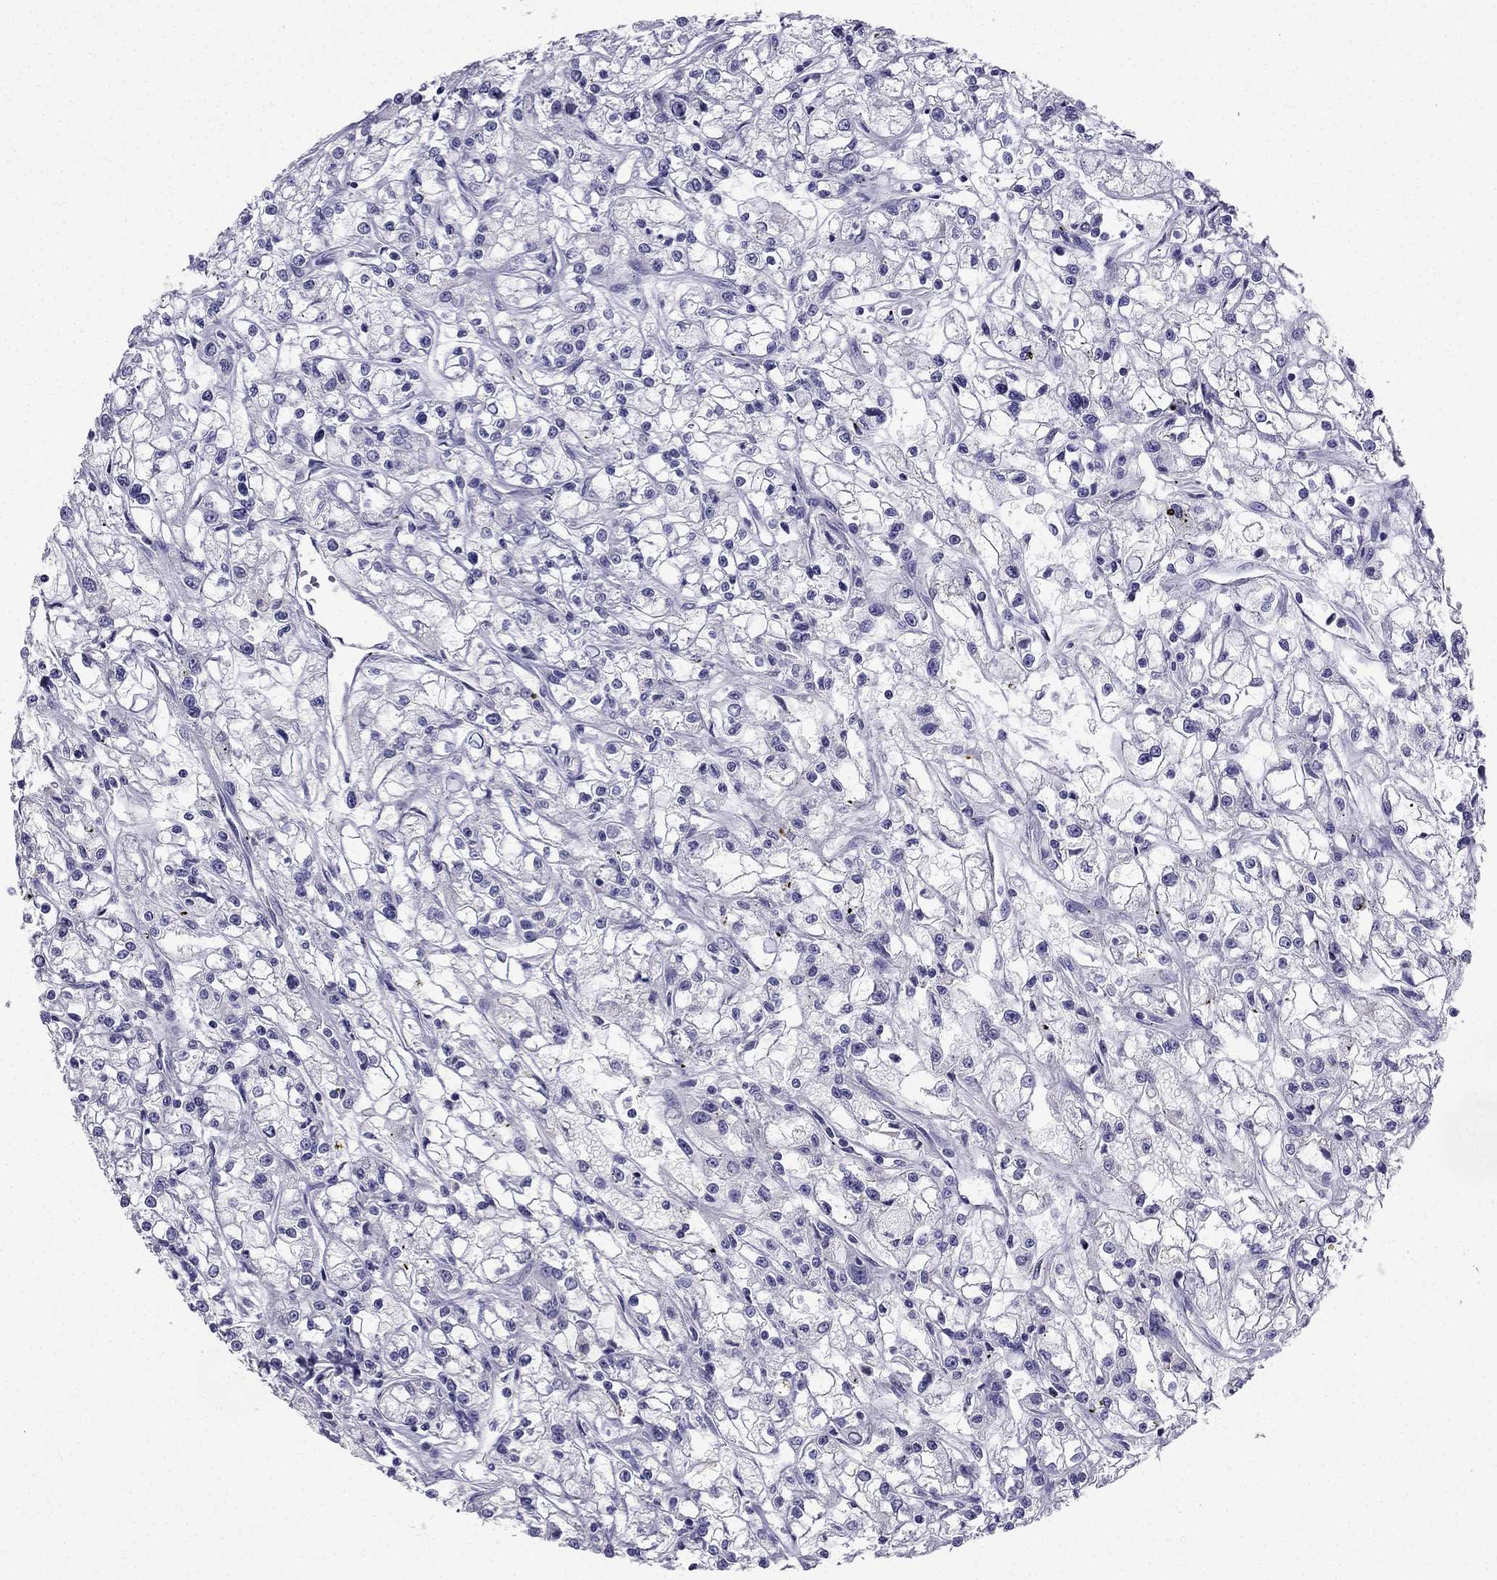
{"staining": {"intensity": "negative", "quantity": "none", "location": "none"}, "tissue": "renal cancer", "cell_type": "Tumor cells", "image_type": "cancer", "snomed": [{"axis": "morphology", "description": "Adenocarcinoma, NOS"}, {"axis": "topography", "description": "Kidney"}], "caption": "Tumor cells are negative for brown protein staining in adenocarcinoma (renal). Nuclei are stained in blue.", "gene": "NPTX1", "patient": {"sex": "female", "age": 59}}